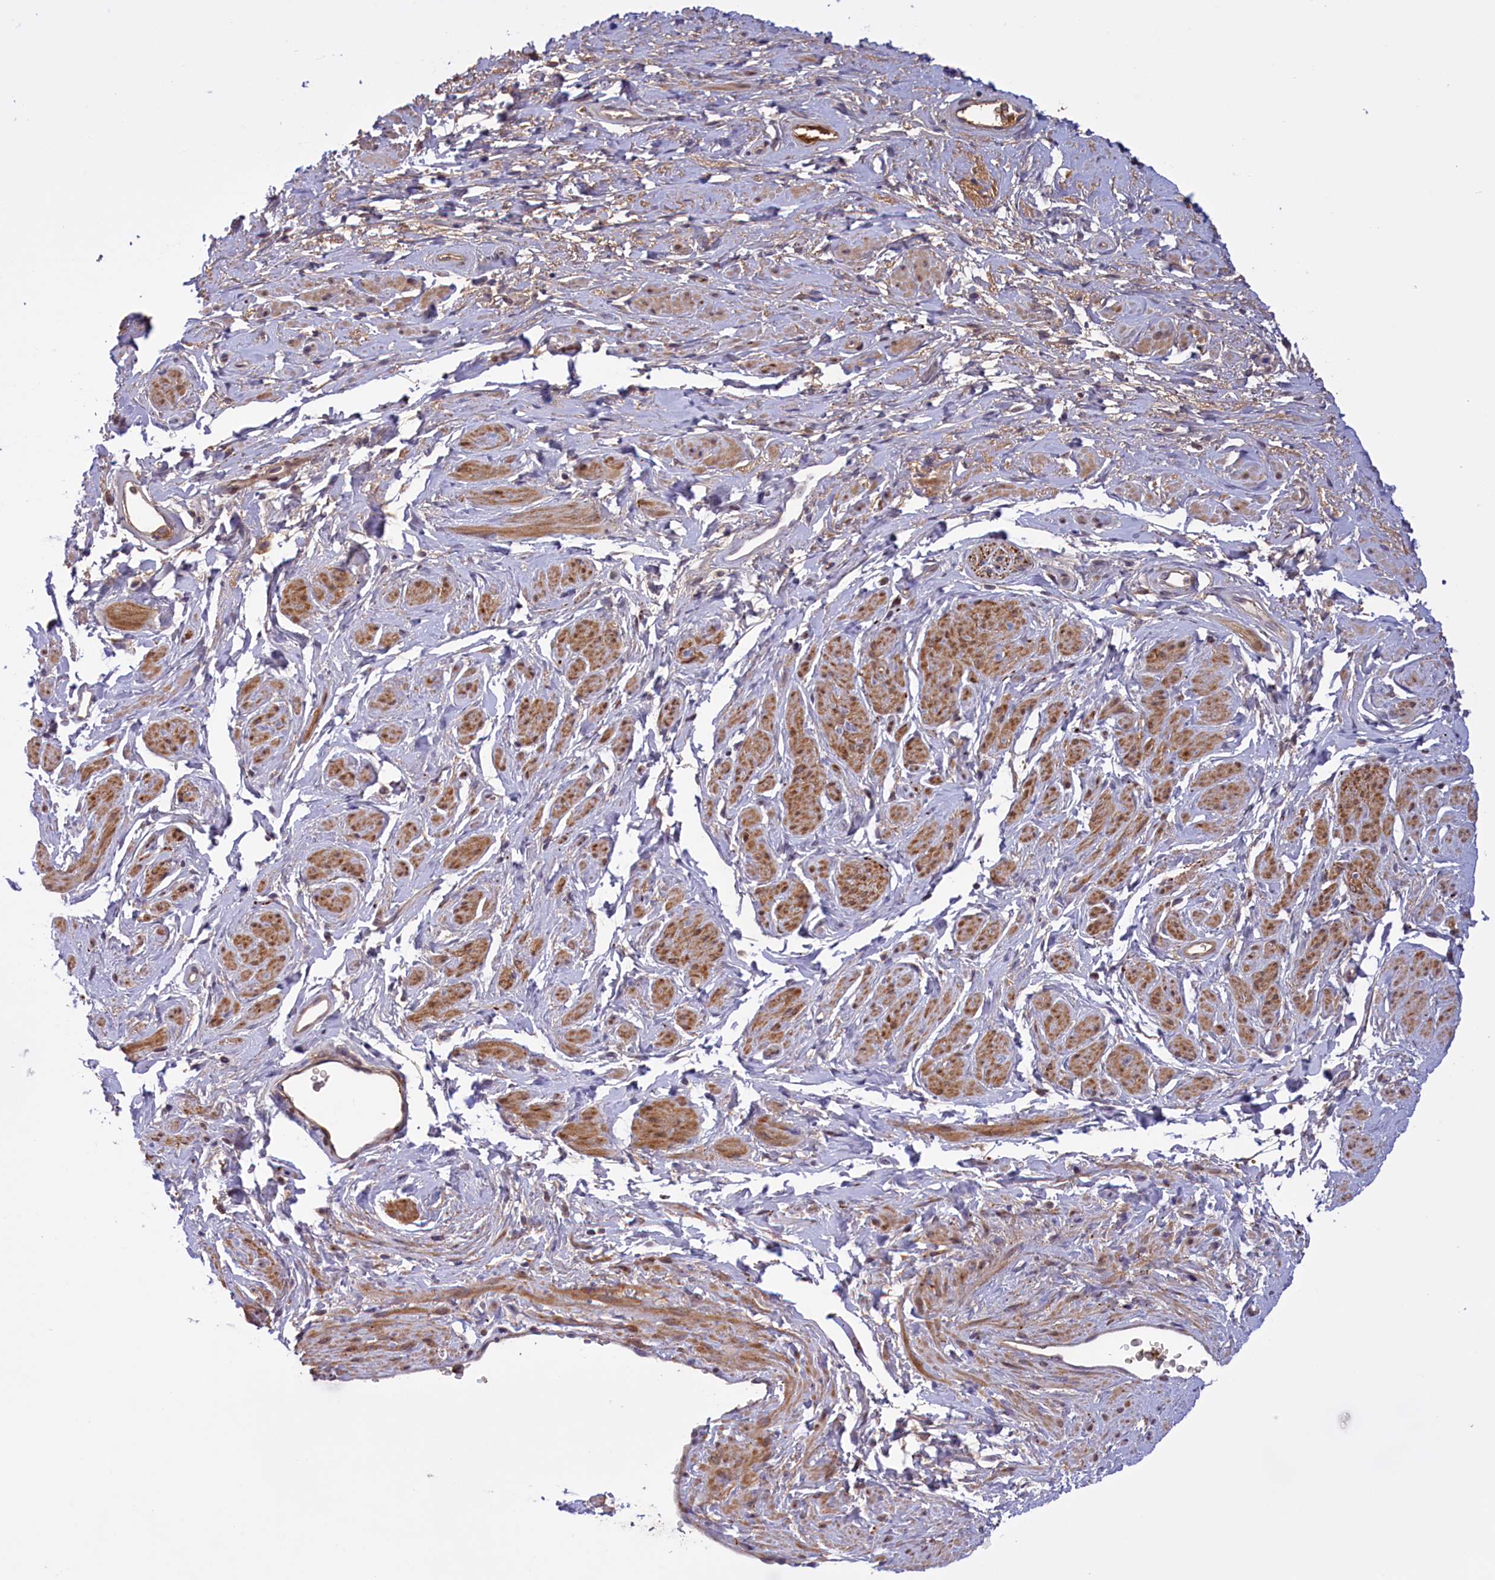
{"staining": {"intensity": "negative", "quantity": "none", "location": "none"}, "tissue": "adipose tissue", "cell_type": "Adipocytes", "image_type": "normal", "snomed": [{"axis": "morphology", "description": "Normal tissue, NOS"}, {"axis": "morphology", "description": "Adenocarcinoma, NOS"}, {"axis": "topography", "description": "Rectum"}, {"axis": "topography", "description": "Vagina"}, {"axis": "topography", "description": "Peripheral nerve tissue"}], "caption": "There is no significant staining in adipocytes of adipose tissue.", "gene": "RRAD", "patient": {"sex": "female", "age": 71}}